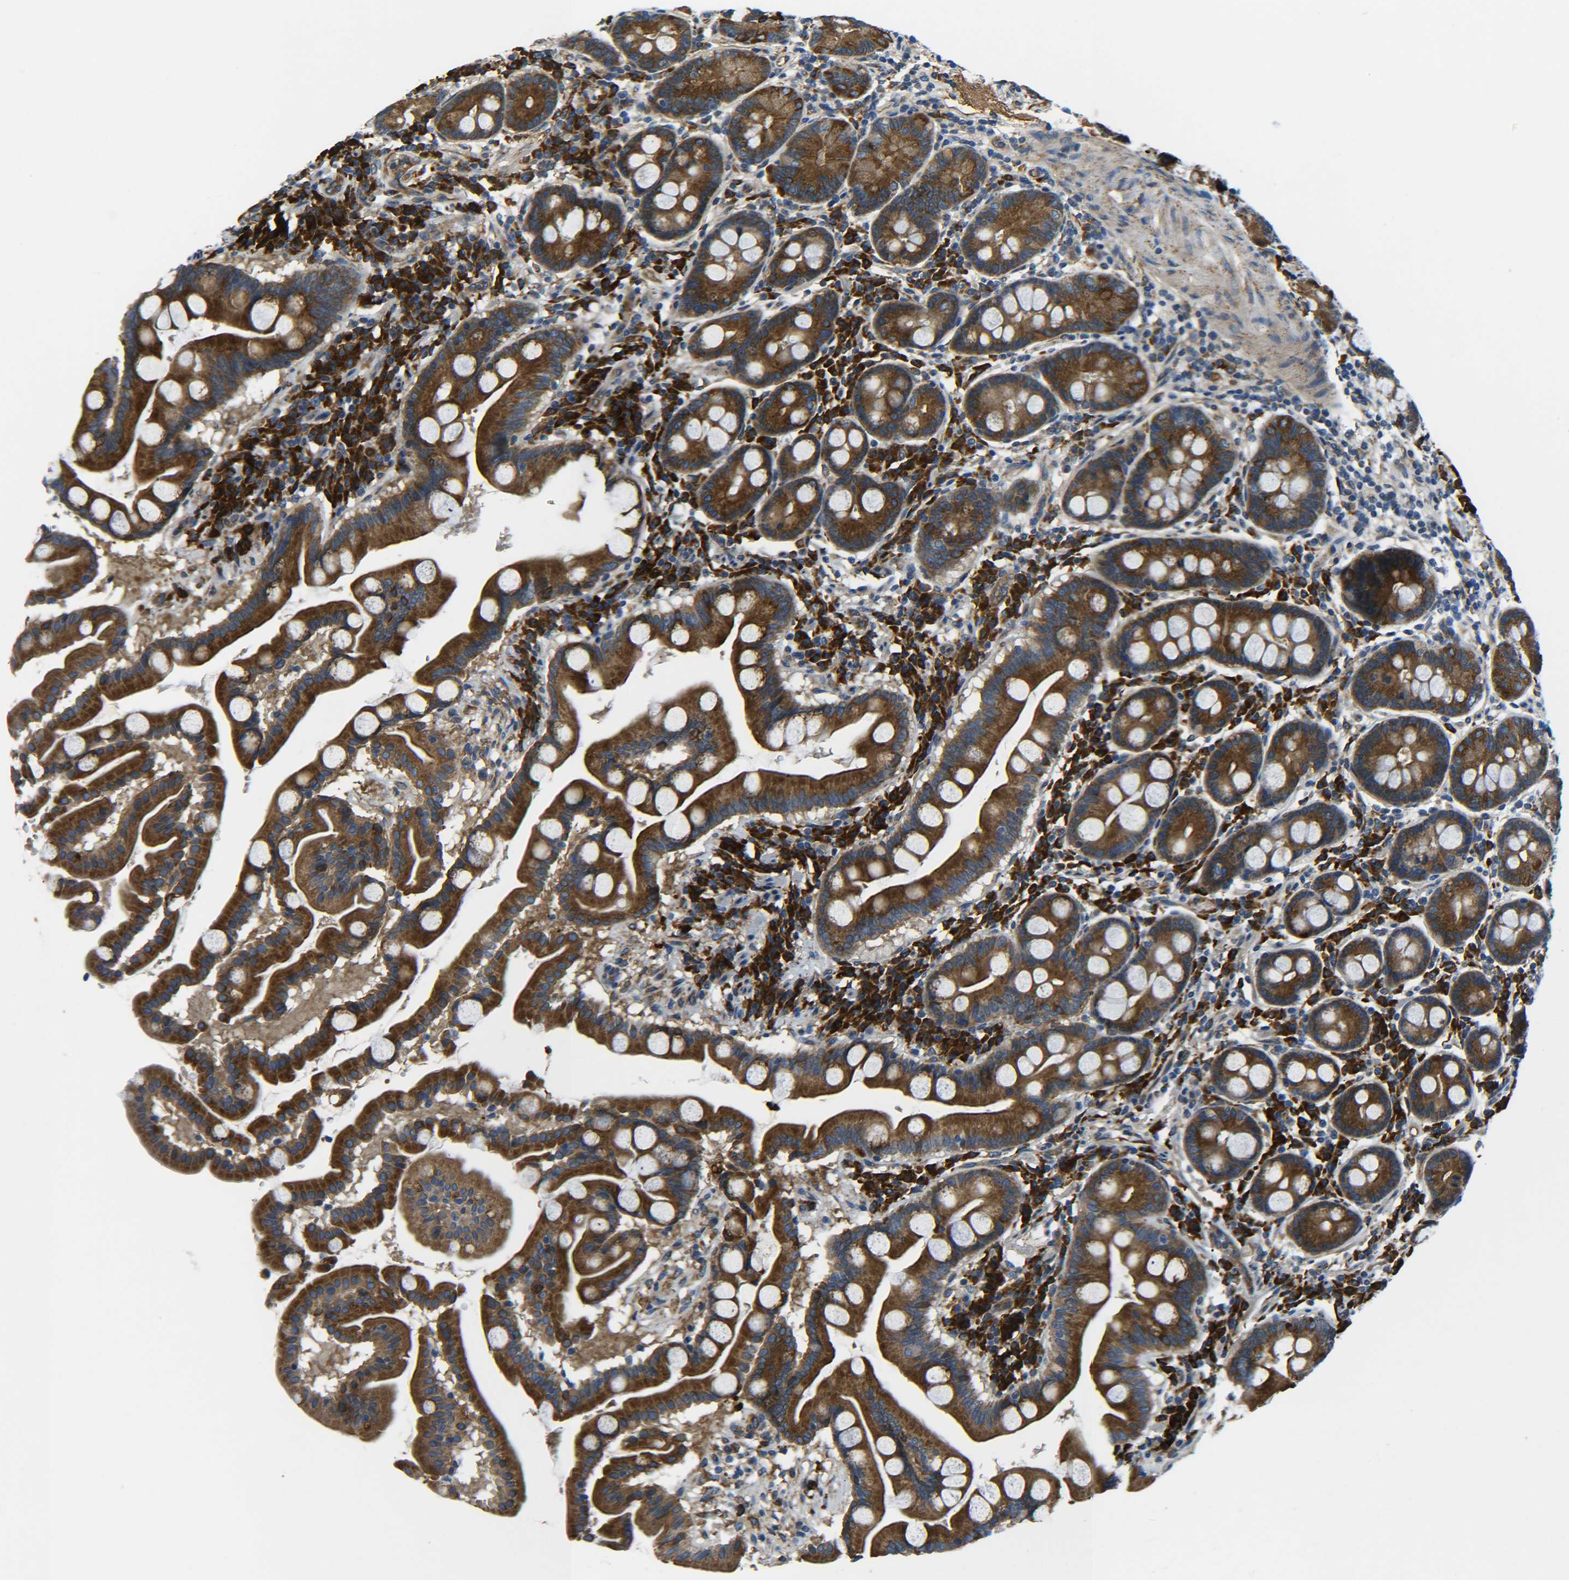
{"staining": {"intensity": "strong", "quantity": ">75%", "location": "cytoplasmic/membranous"}, "tissue": "duodenum", "cell_type": "Glandular cells", "image_type": "normal", "snomed": [{"axis": "morphology", "description": "Normal tissue, NOS"}, {"axis": "topography", "description": "Duodenum"}], "caption": "The histopathology image reveals immunohistochemical staining of benign duodenum. There is strong cytoplasmic/membranous expression is identified in approximately >75% of glandular cells. (DAB = brown stain, brightfield microscopy at high magnification).", "gene": "PREB", "patient": {"sex": "male", "age": 50}}